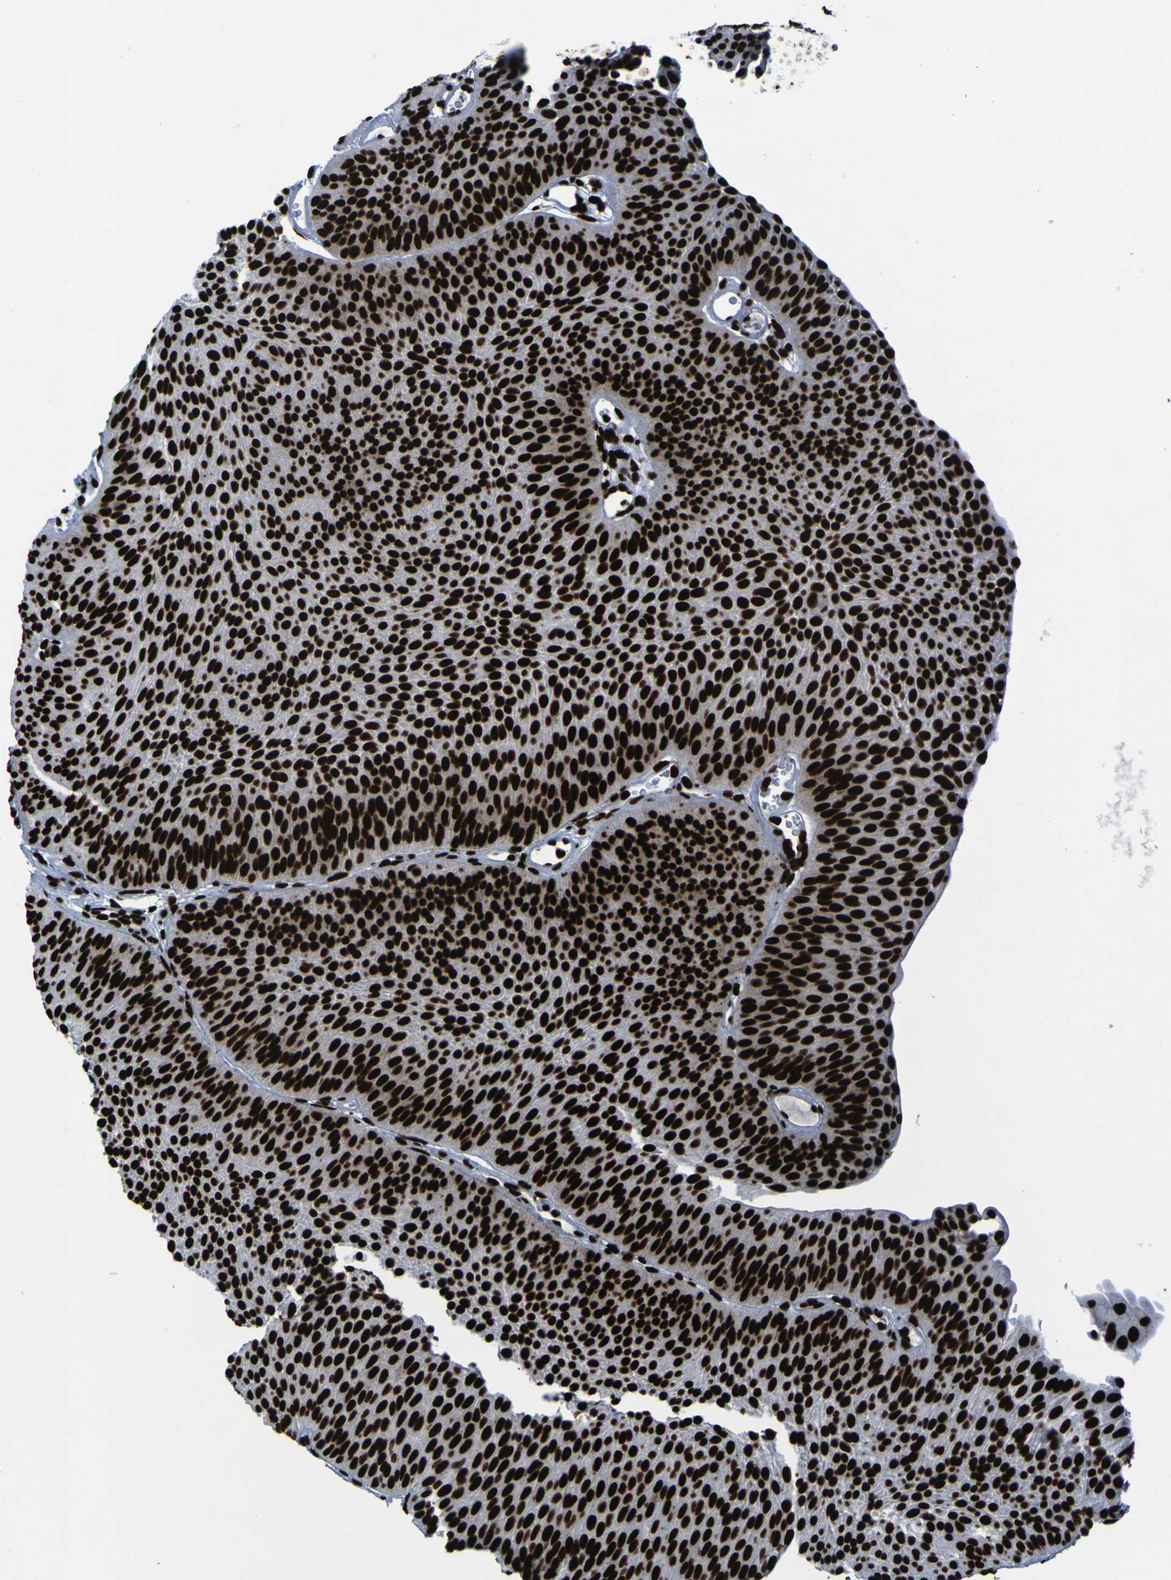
{"staining": {"intensity": "strong", "quantity": ">75%", "location": "nuclear"}, "tissue": "urothelial cancer", "cell_type": "Tumor cells", "image_type": "cancer", "snomed": [{"axis": "morphology", "description": "Urothelial carcinoma, Low grade"}, {"axis": "topography", "description": "Urinary bladder"}], "caption": "The image displays immunohistochemical staining of urothelial carcinoma (low-grade). There is strong nuclear expression is seen in approximately >75% of tumor cells.", "gene": "NPM1", "patient": {"sex": "female", "age": 60}}